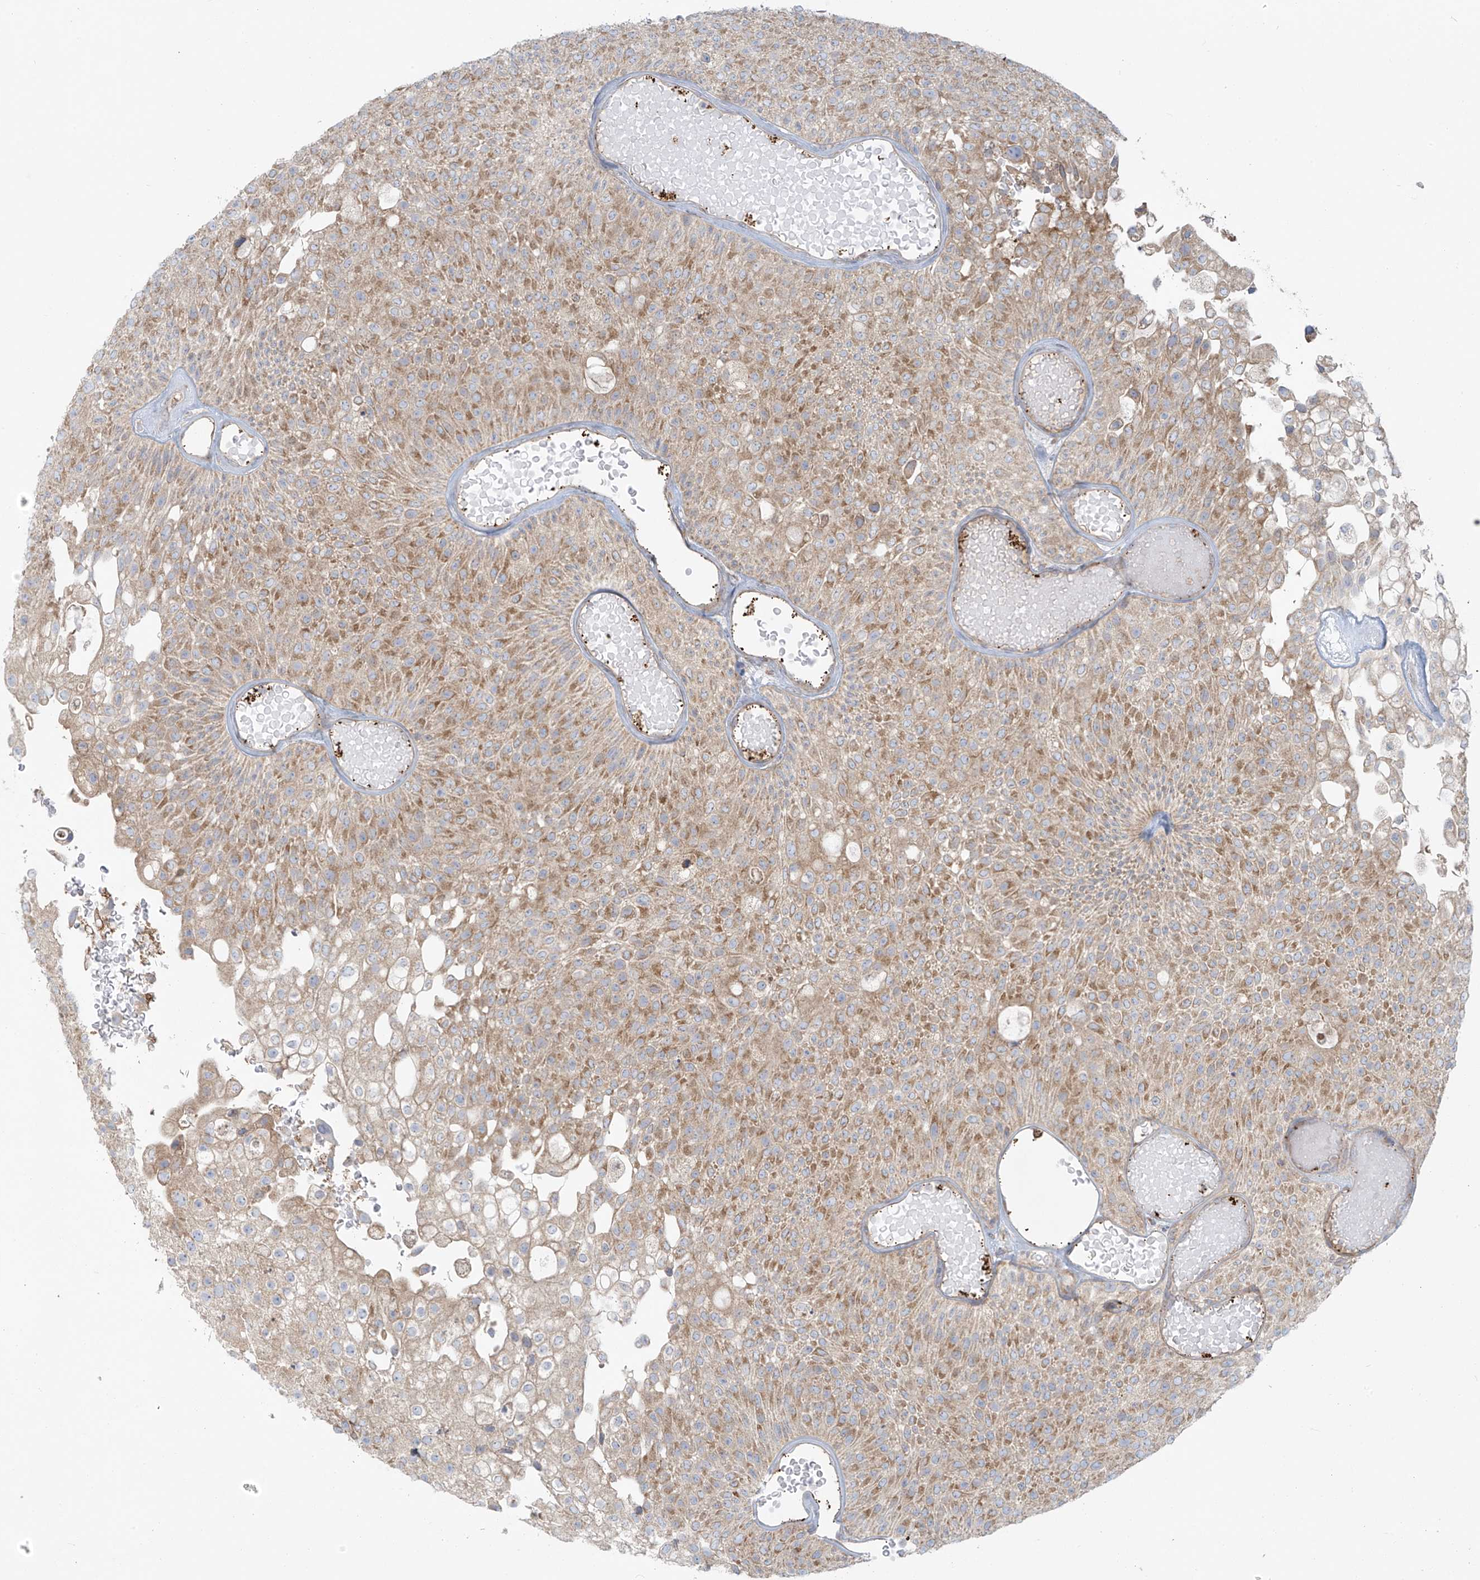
{"staining": {"intensity": "moderate", "quantity": "25%-75%", "location": "cytoplasmic/membranous"}, "tissue": "urothelial cancer", "cell_type": "Tumor cells", "image_type": "cancer", "snomed": [{"axis": "morphology", "description": "Urothelial carcinoma, Low grade"}, {"axis": "topography", "description": "Urinary bladder"}], "caption": "Brown immunohistochemical staining in low-grade urothelial carcinoma reveals moderate cytoplasmic/membranous expression in approximately 25%-75% of tumor cells. The protein of interest is stained brown, and the nuclei are stained in blue (DAB (3,3'-diaminobenzidine) IHC with brightfield microscopy, high magnification).", "gene": "LZTS3", "patient": {"sex": "male", "age": 78}}